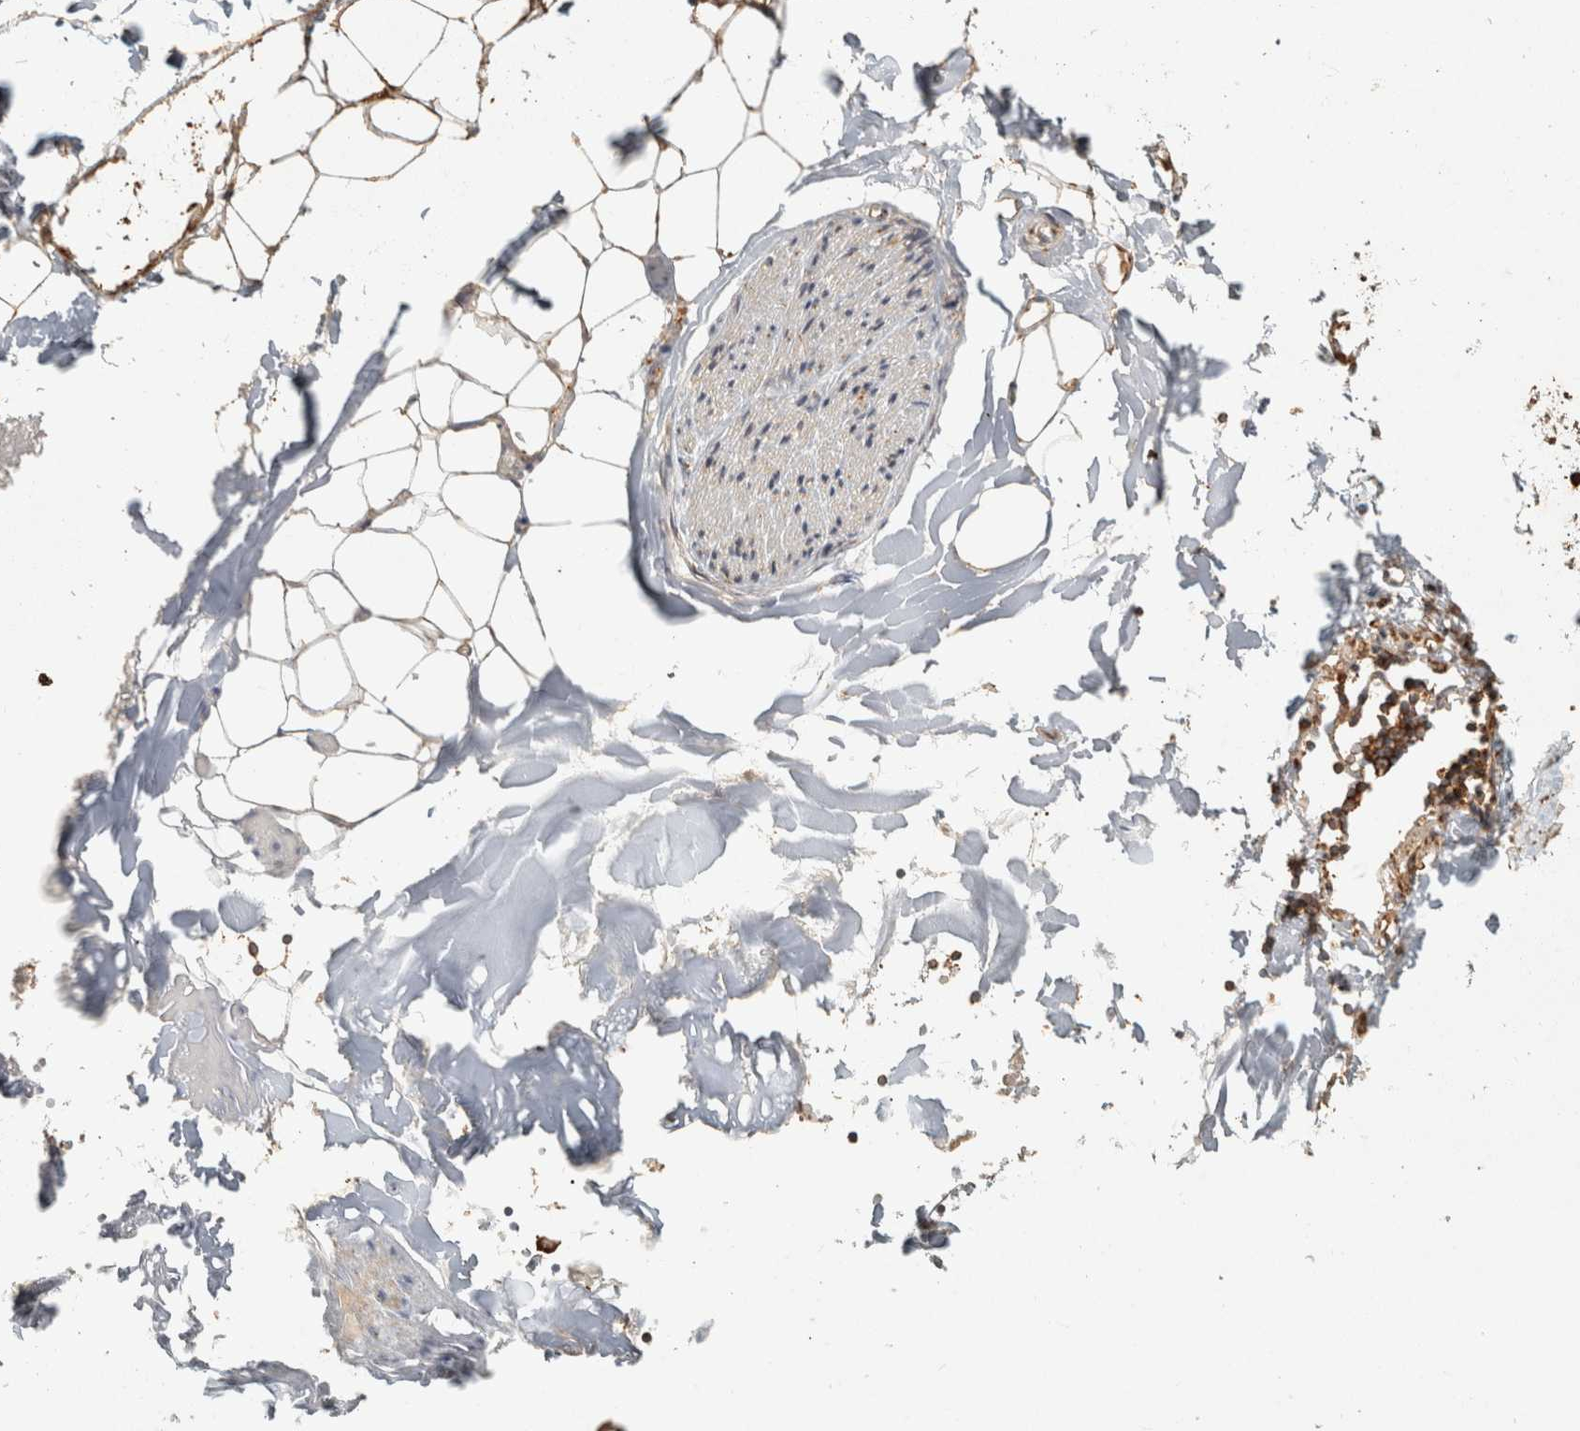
{"staining": {"intensity": "strong", "quantity": ">75%", "location": "cytoplasmic/membranous,nuclear"}, "tissue": "adipose tissue", "cell_type": "Adipocytes", "image_type": "normal", "snomed": [{"axis": "morphology", "description": "Normal tissue, NOS"}, {"axis": "morphology", "description": "Adenocarcinoma, NOS"}, {"axis": "topography", "description": "Smooth muscle"}, {"axis": "topography", "description": "Colon"}], "caption": "An immunohistochemistry (IHC) histopathology image of normal tissue is shown. Protein staining in brown shows strong cytoplasmic/membranous,nuclear positivity in adipose tissue within adipocytes.", "gene": "CAMSAP2", "patient": {"sex": "male", "age": 14}}